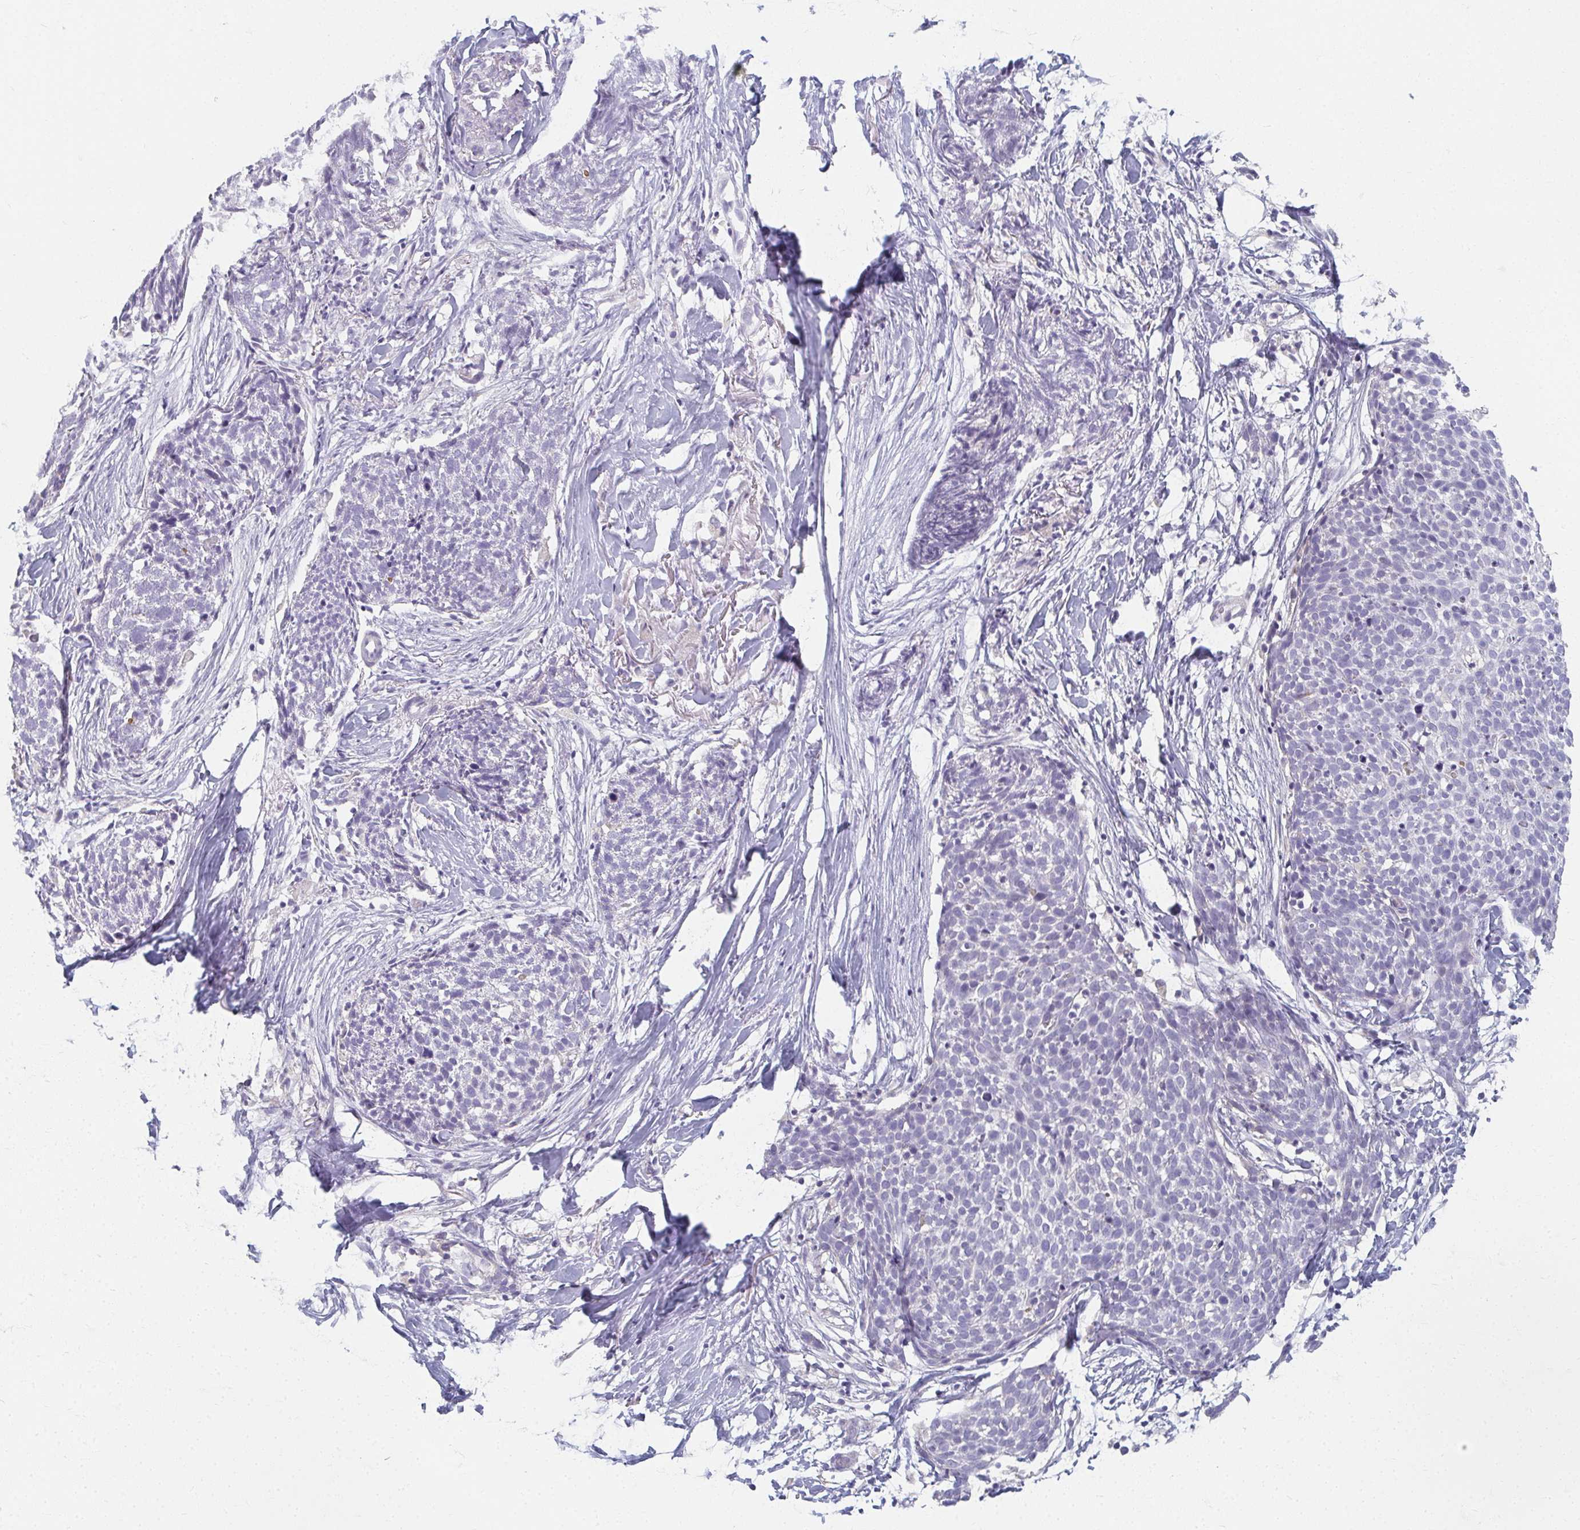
{"staining": {"intensity": "negative", "quantity": "none", "location": "none"}, "tissue": "skin cancer", "cell_type": "Tumor cells", "image_type": "cancer", "snomed": [{"axis": "morphology", "description": "Squamous cell carcinoma, NOS"}, {"axis": "topography", "description": "Skin"}, {"axis": "topography", "description": "Vulva"}], "caption": "A histopathology image of skin cancer (squamous cell carcinoma) stained for a protein shows no brown staining in tumor cells.", "gene": "CAMKV", "patient": {"sex": "female", "age": 75}}